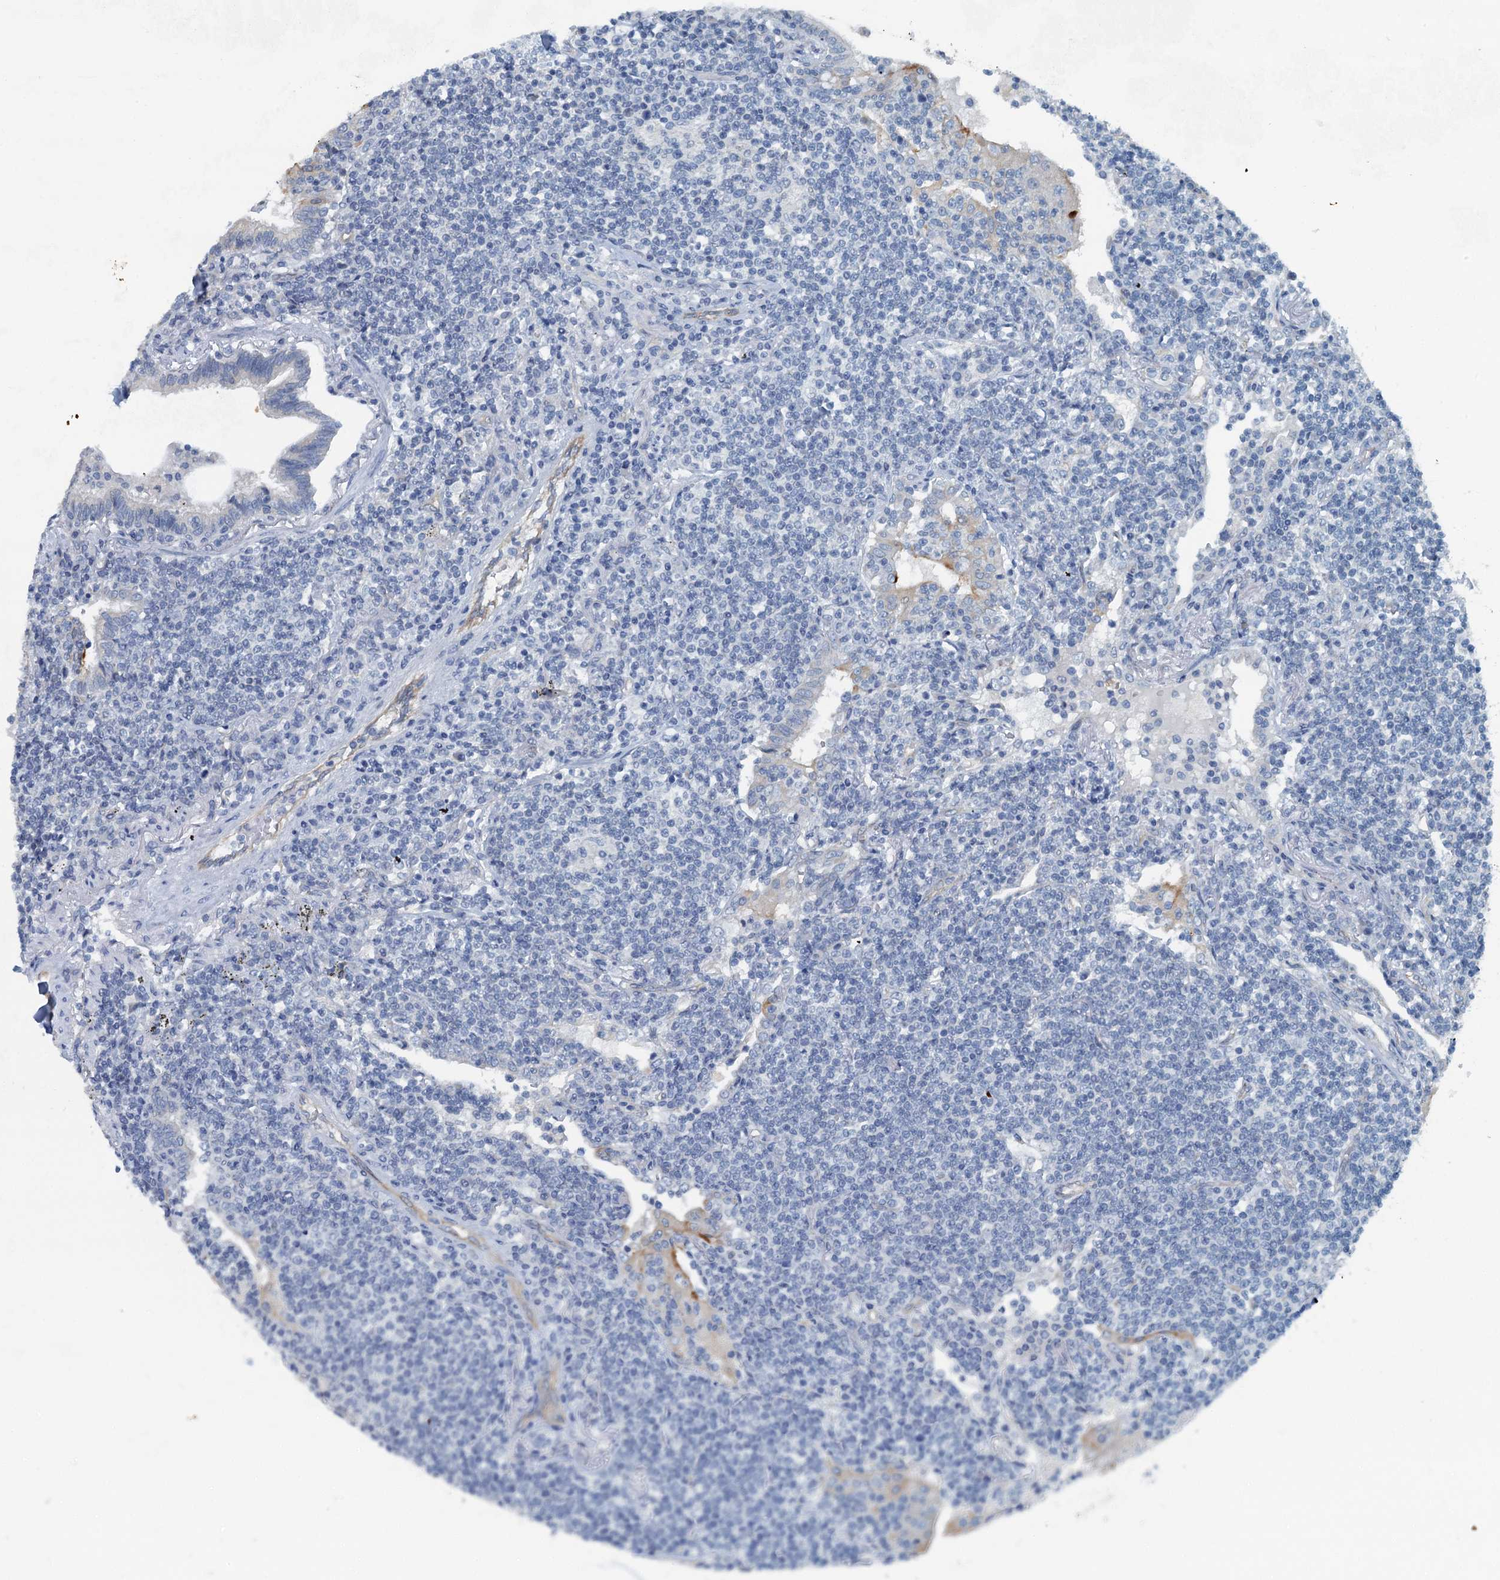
{"staining": {"intensity": "negative", "quantity": "none", "location": "none"}, "tissue": "lymphoma", "cell_type": "Tumor cells", "image_type": "cancer", "snomed": [{"axis": "morphology", "description": "Malignant lymphoma, non-Hodgkin's type, Low grade"}, {"axis": "topography", "description": "Lung"}], "caption": "The histopathology image shows no staining of tumor cells in lymphoma. (Stains: DAB immunohistochemistry with hematoxylin counter stain, Microscopy: brightfield microscopy at high magnification).", "gene": "GFOD2", "patient": {"sex": "female", "age": 71}}